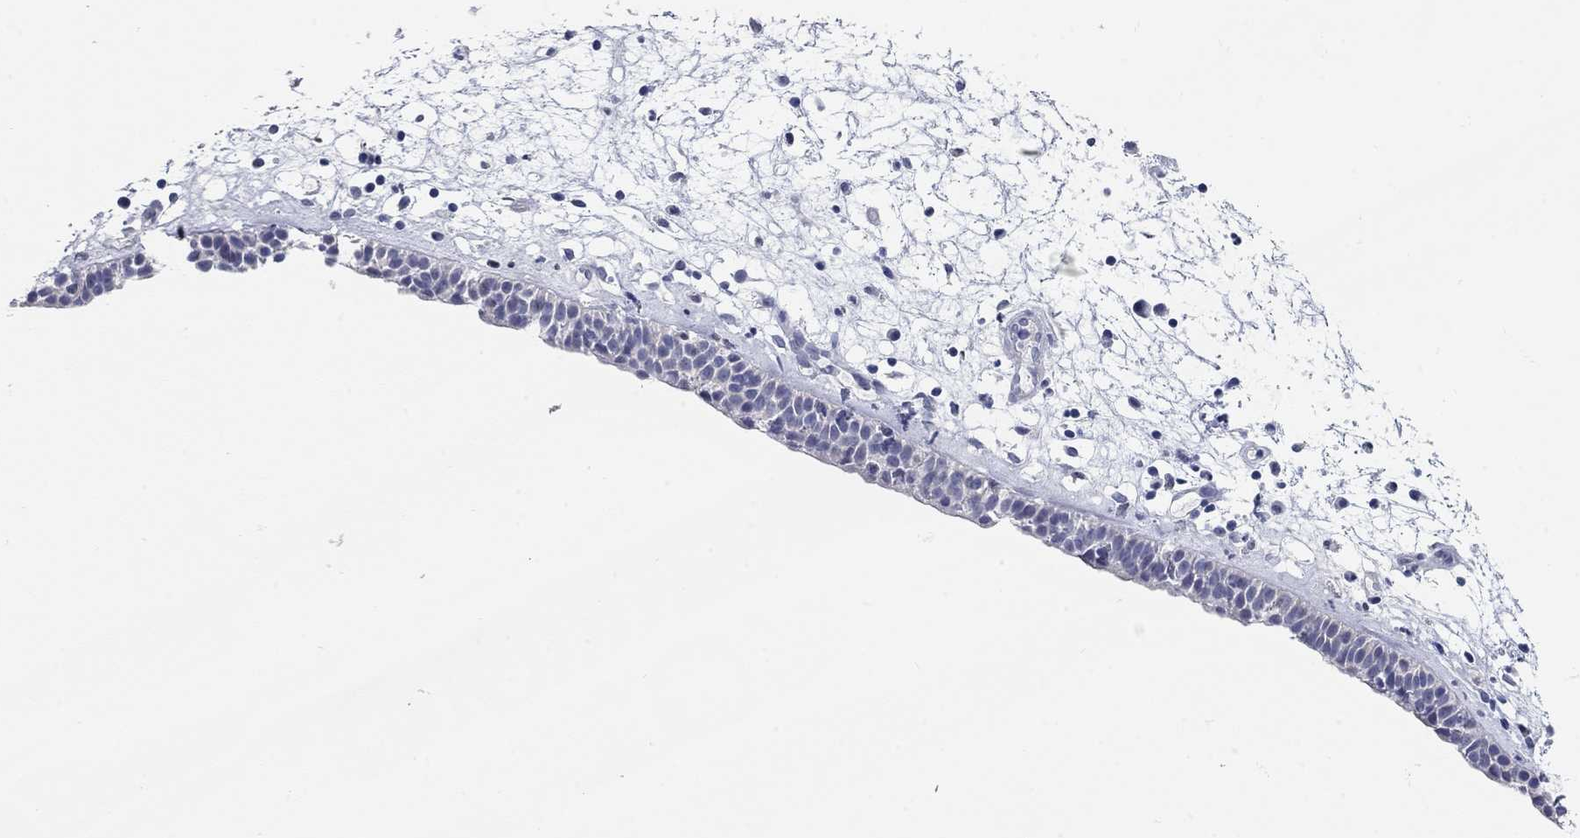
{"staining": {"intensity": "negative", "quantity": "none", "location": "none"}, "tissue": "nasopharynx", "cell_type": "Respiratory epithelial cells", "image_type": "normal", "snomed": [{"axis": "morphology", "description": "Normal tissue, NOS"}, {"axis": "morphology", "description": "Polyp, NOS"}, {"axis": "topography", "description": "Nasopharynx"}], "caption": "This histopathology image is of unremarkable nasopharynx stained with immunohistochemistry to label a protein in brown with the nuclei are counter-stained blue. There is no staining in respiratory epithelial cells.", "gene": "WASF3", "patient": {"sex": "female", "age": 56}}